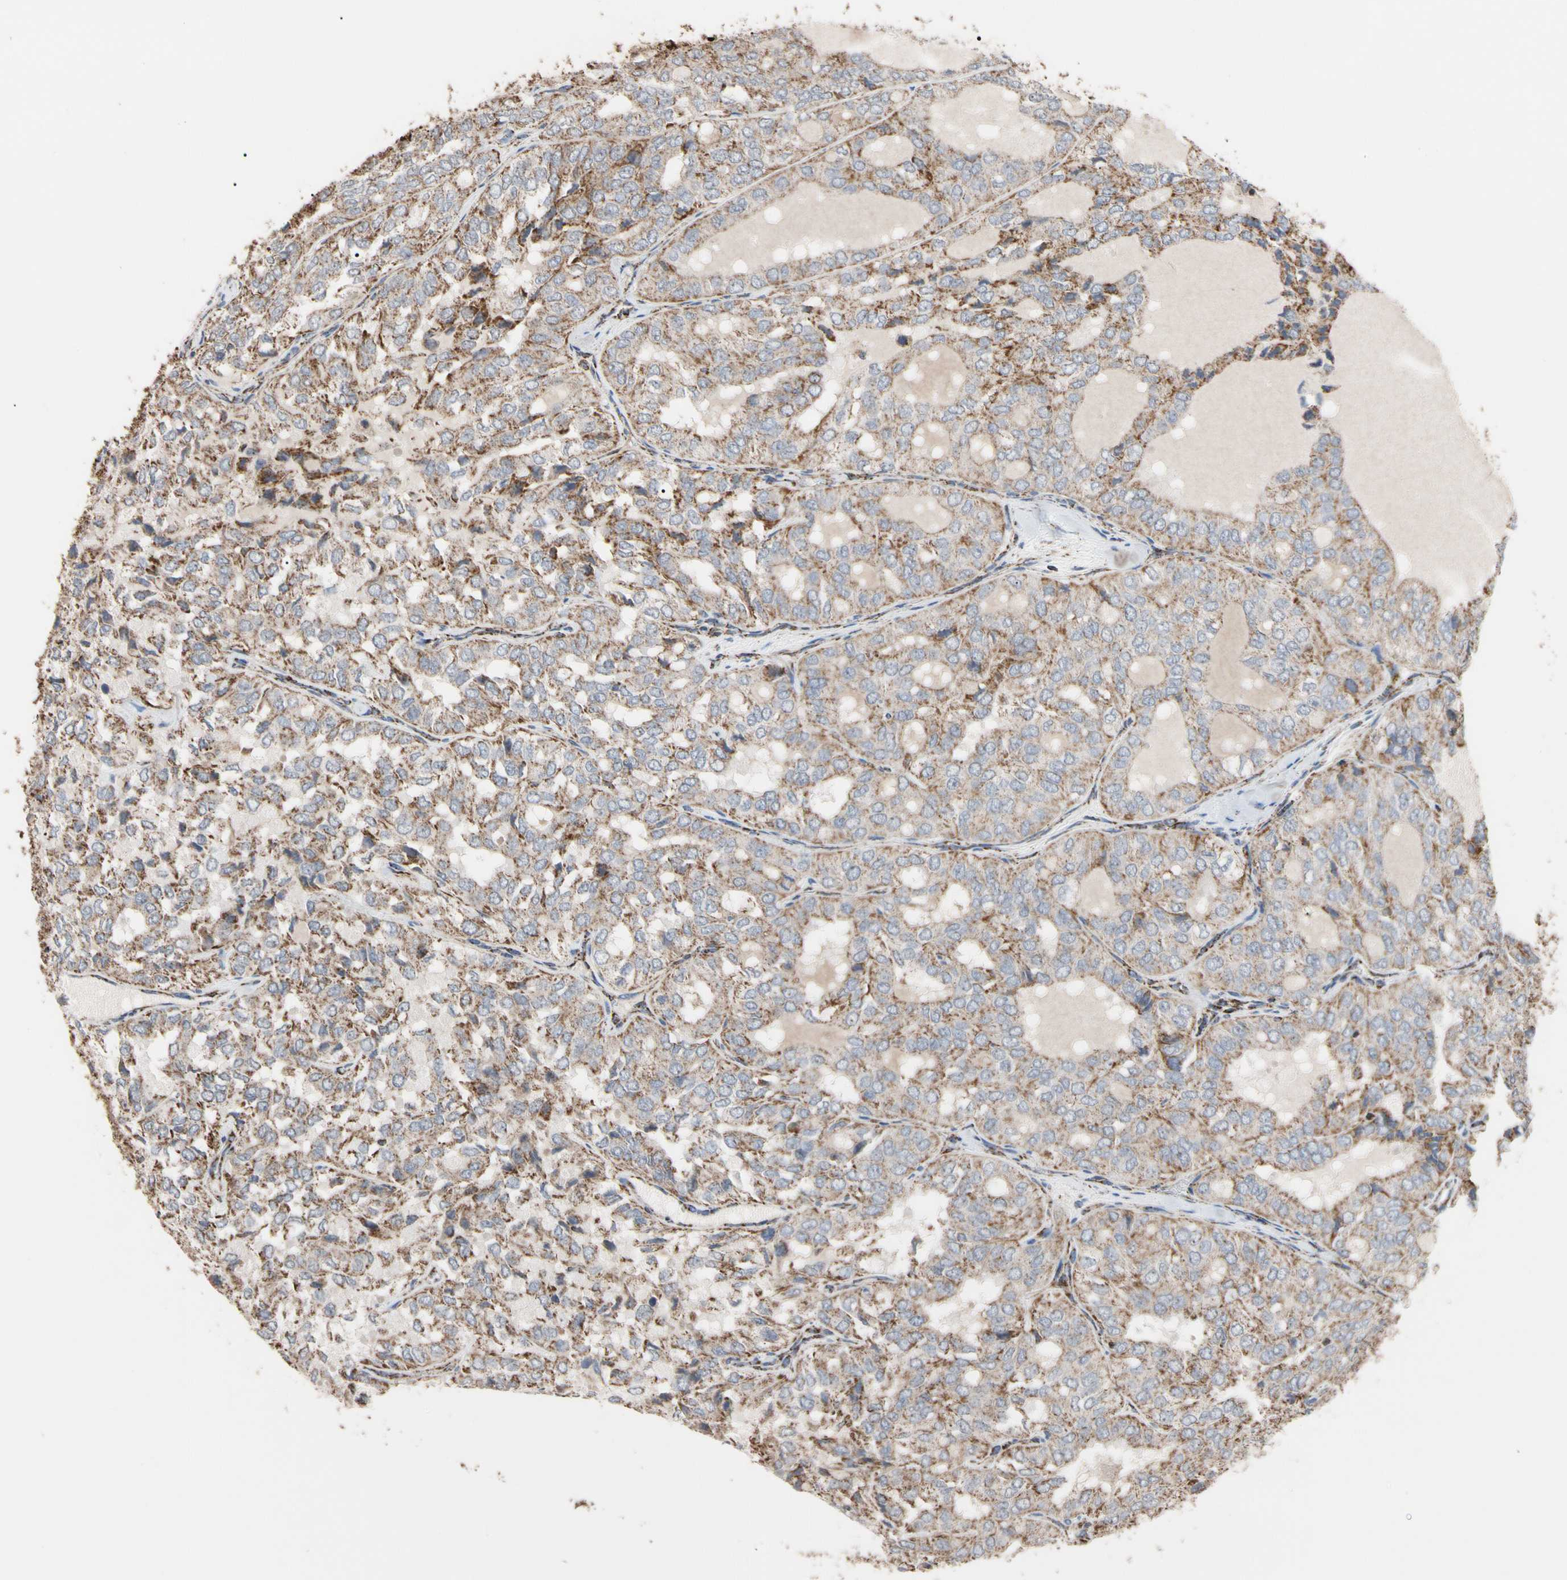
{"staining": {"intensity": "moderate", "quantity": ">75%", "location": "cytoplasmic/membranous"}, "tissue": "thyroid cancer", "cell_type": "Tumor cells", "image_type": "cancer", "snomed": [{"axis": "morphology", "description": "Follicular adenoma carcinoma, NOS"}, {"axis": "topography", "description": "Thyroid gland"}], "caption": "Immunohistochemistry (IHC) of human follicular adenoma carcinoma (thyroid) exhibits medium levels of moderate cytoplasmic/membranous expression in about >75% of tumor cells.", "gene": "FAM110B", "patient": {"sex": "male", "age": 75}}